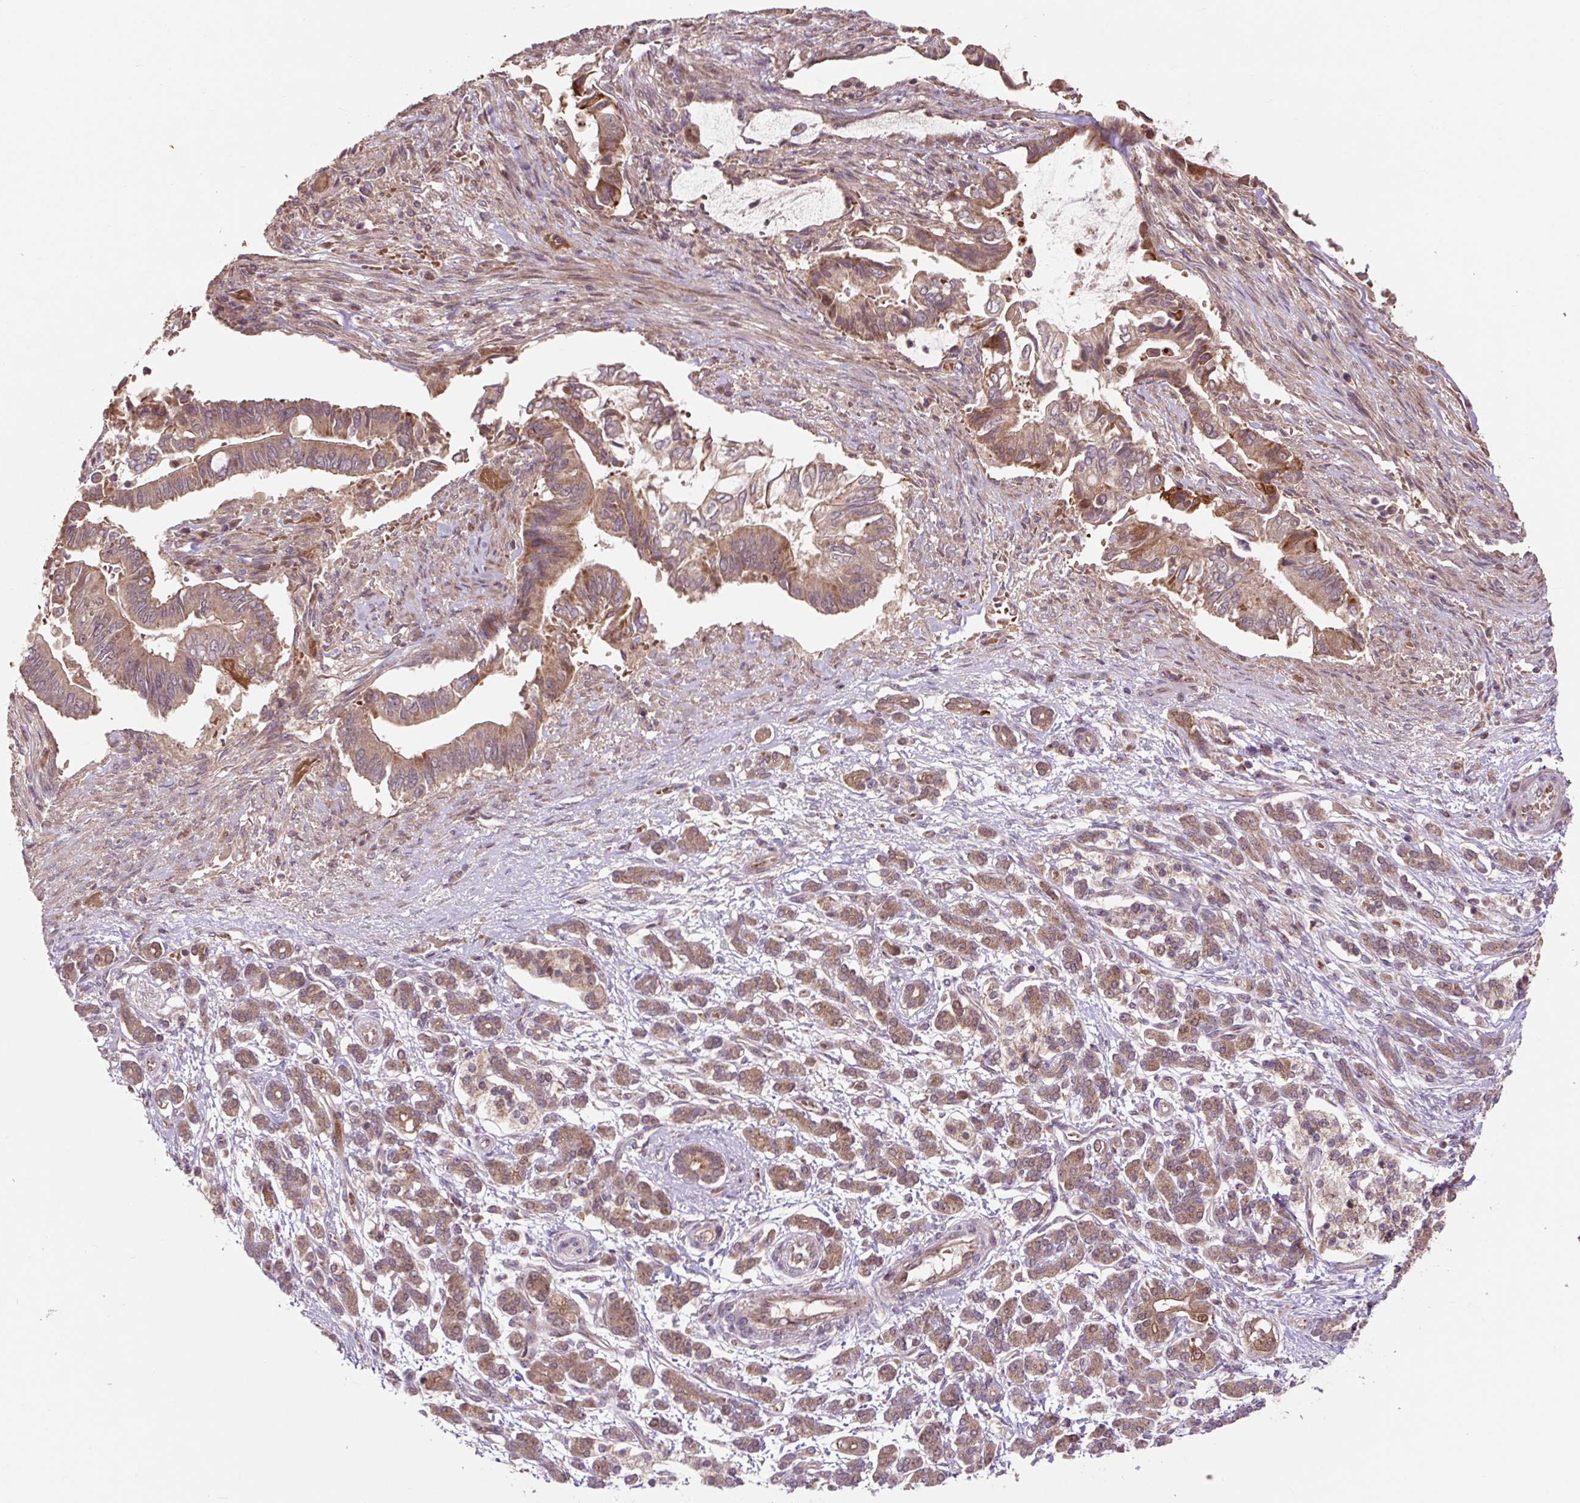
{"staining": {"intensity": "moderate", "quantity": ">75%", "location": "cytoplasmic/membranous"}, "tissue": "pancreatic cancer", "cell_type": "Tumor cells", "image_type": "cancer", "snomed": [{"axis": "morphology", "description": "Adenocarcinoma, NOS"}, {"axis": "topography", "description": "Pancreas"}], "caption": "Brown immunohistochemical staining in human pancreatic cancer shows moderate cytoplasmic/membranous expression in approximately >75% of tumor cells.", "gene": "MMS19", "patient": {"sex": "male", "age": 68}}